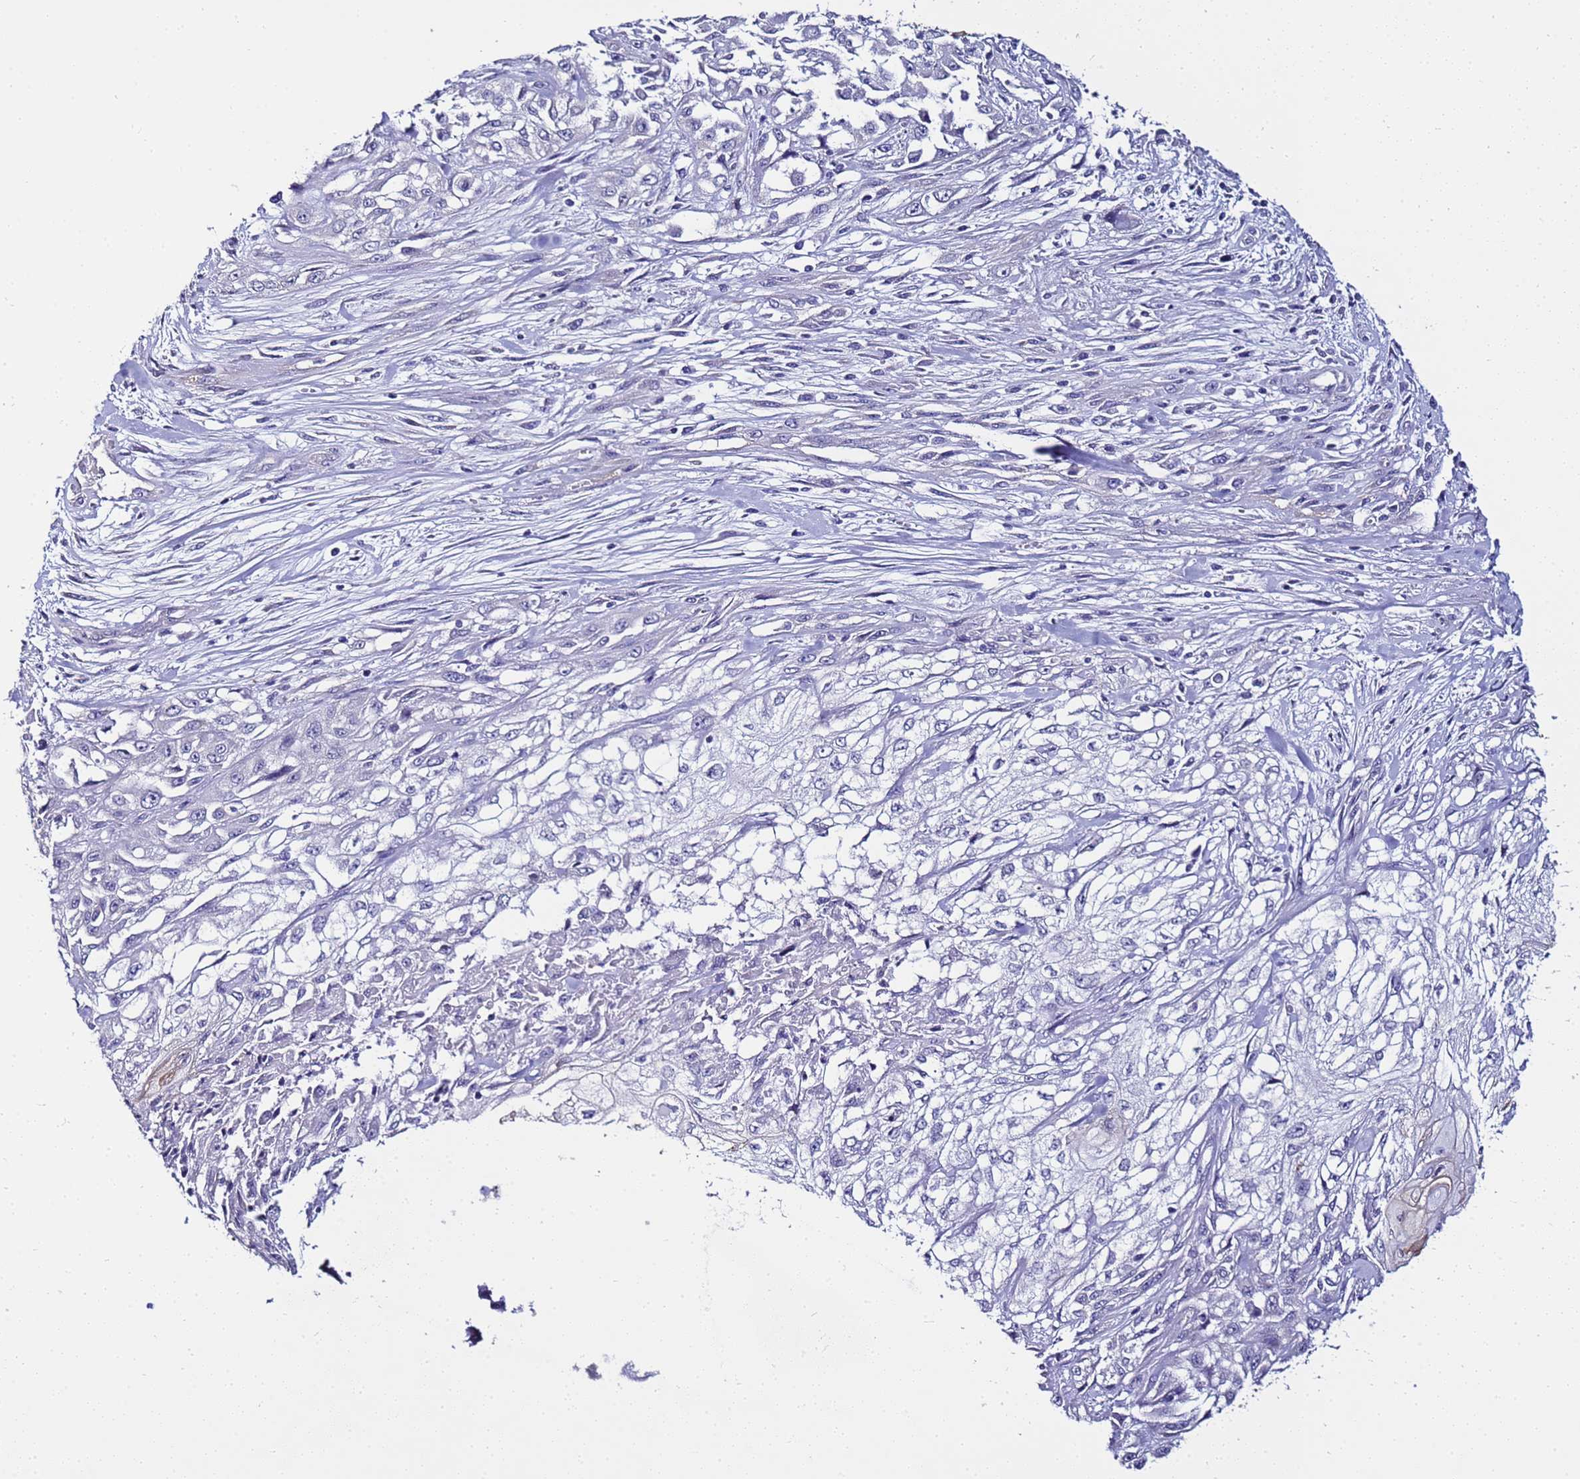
{"staining": {"intensity": "negative", "quantity": "none", "location": "none"}, "tissue": "skin cancer", "cell_type": "Tumor cells", "image_type": "cancer", "snomed": [{"axis": "morphology", "description": "Squamous cell carcinoma, NOS"}, {"axis": "morphology", "description": "Squamous cell carcinoma, metastatic, NOS"}, {"axis": "topography", "description": "Skin"}, {"axis": "topography", "description": "Lymph node"}], "caption": "Immunohistochemical staining of skin cancer exhibits no significant expression in tumor cells.", "gene": "FAM166B", "patient": {"sex": "male", "age": 75}}